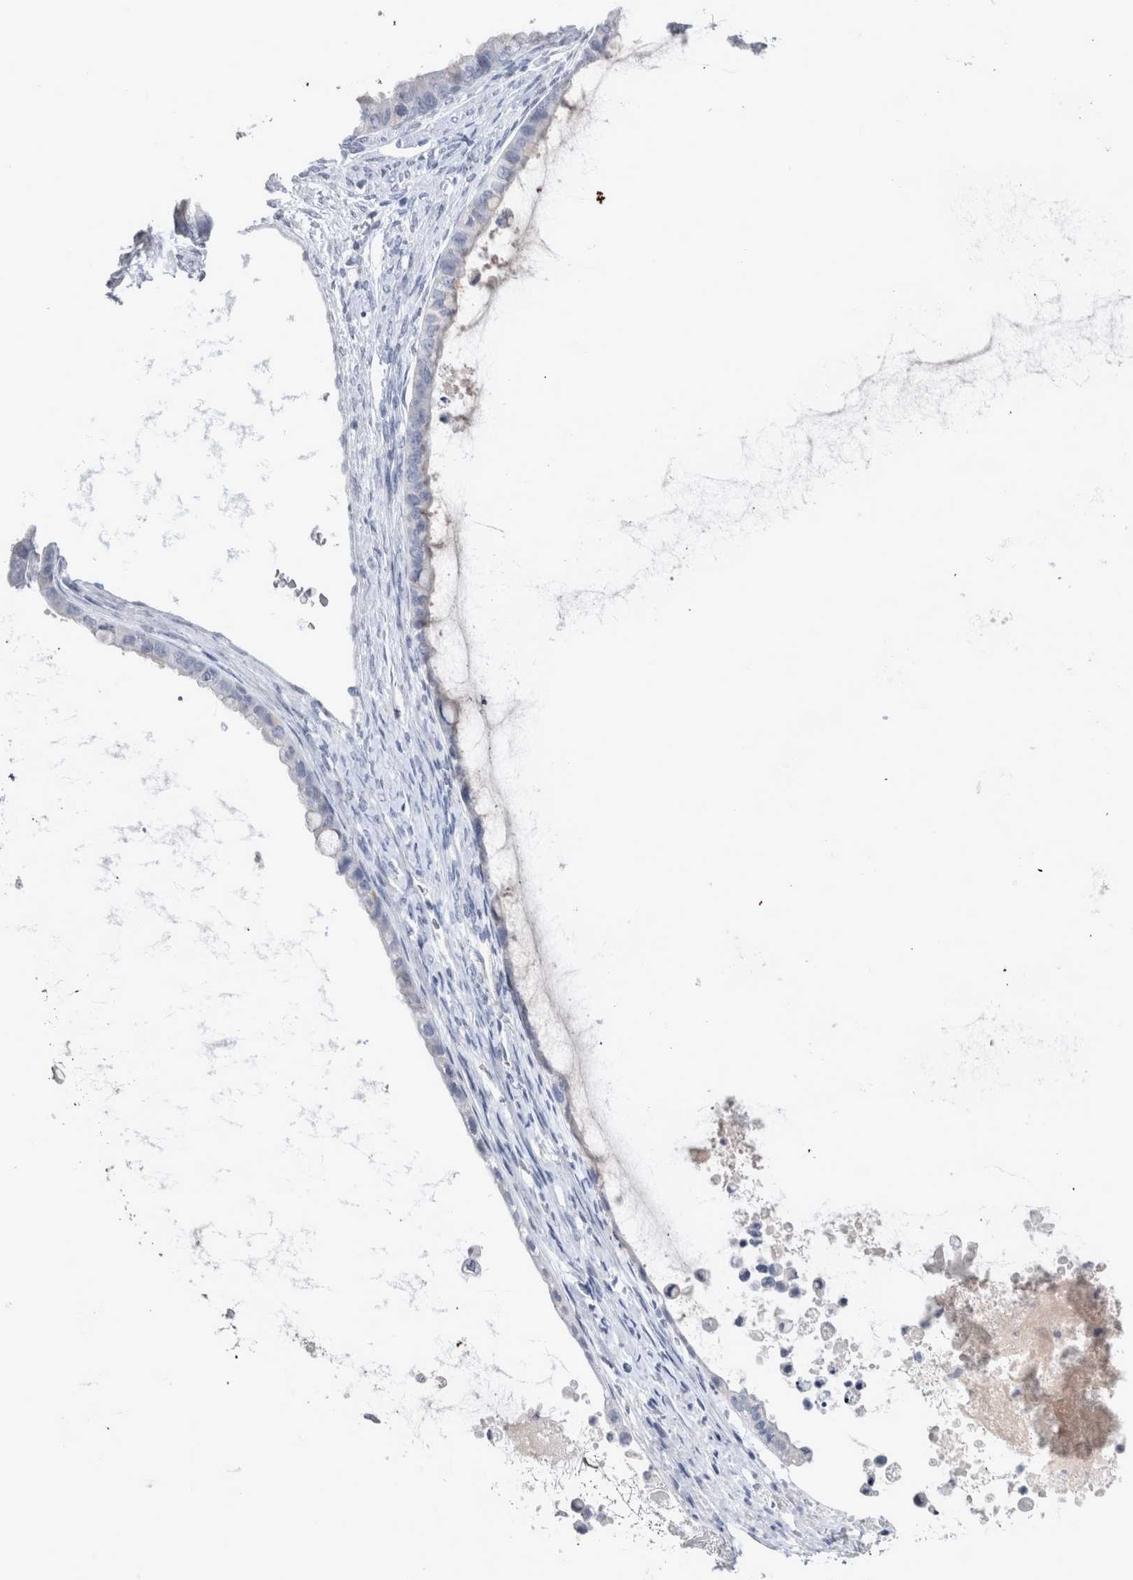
{"staining": {"intensity": "moderate", "quantity": "<25%", "location": "cytoplasmic/membranous"}, "tissue": "ovarian cancer", "cell_type": "Tumor cells", "image_type": "cancer", "snomed": [{"axis": "morphology", "description": "Cystadenocarcinoma, mucinous, NOS"}, {"axis": "topography", "description": "Ovary"}], "caption": "High-power microscopy captured an immunohistochemistry (IHC) photomicrograph of mucinous cystadenocarcinoma (ovarian), revealing moderate cytoplasmic/membranous staining in approximately <25% of tumor cells. (brown staining indicates protein expression, while blue staining denotes nuclei).", "gene": "MSMB", "patient": {"sex": "female", "age": 80}}